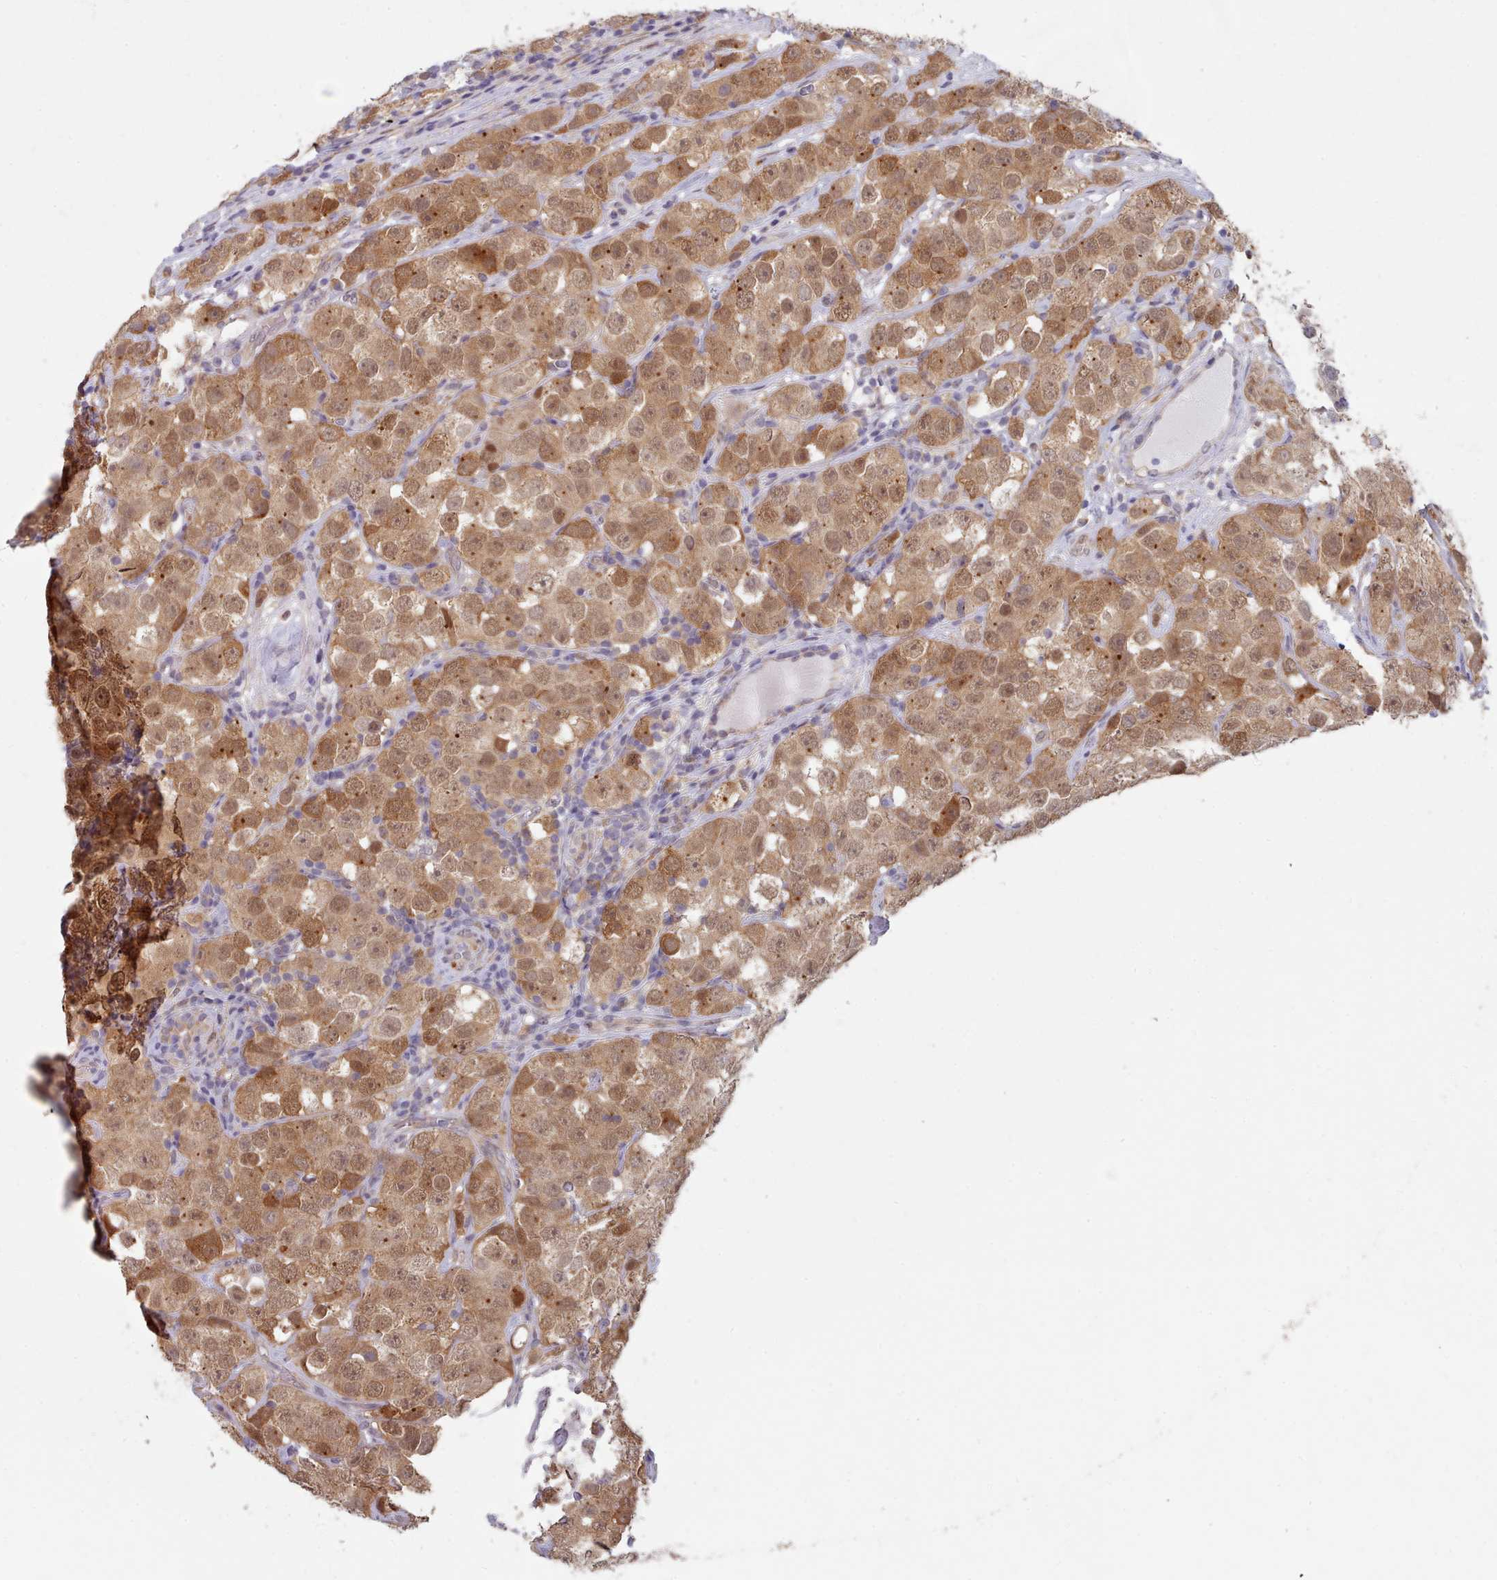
{"staining": {"intensity": "moderate", "quantity": ">75%", "location": "cytoplasmic/membranous,nuclear"}, "tissue": "testis cancer", "cell_type": "Tumor cells", "image_type": "cancer", "snomed": [{"axis": "morphology", "description": "Seminoma, NOS"}, {"axis": "topography", "description": "Testis"}], "caption": "Testis cancer stained for a protein displays moderate cytoplasmic/membranous and nuclear positivity in tumor cells. (DAB = brown stain, brightfield microscopy at high magnification).", "gene": "CES3", "patient": {"sex": "male", "age": 28}}